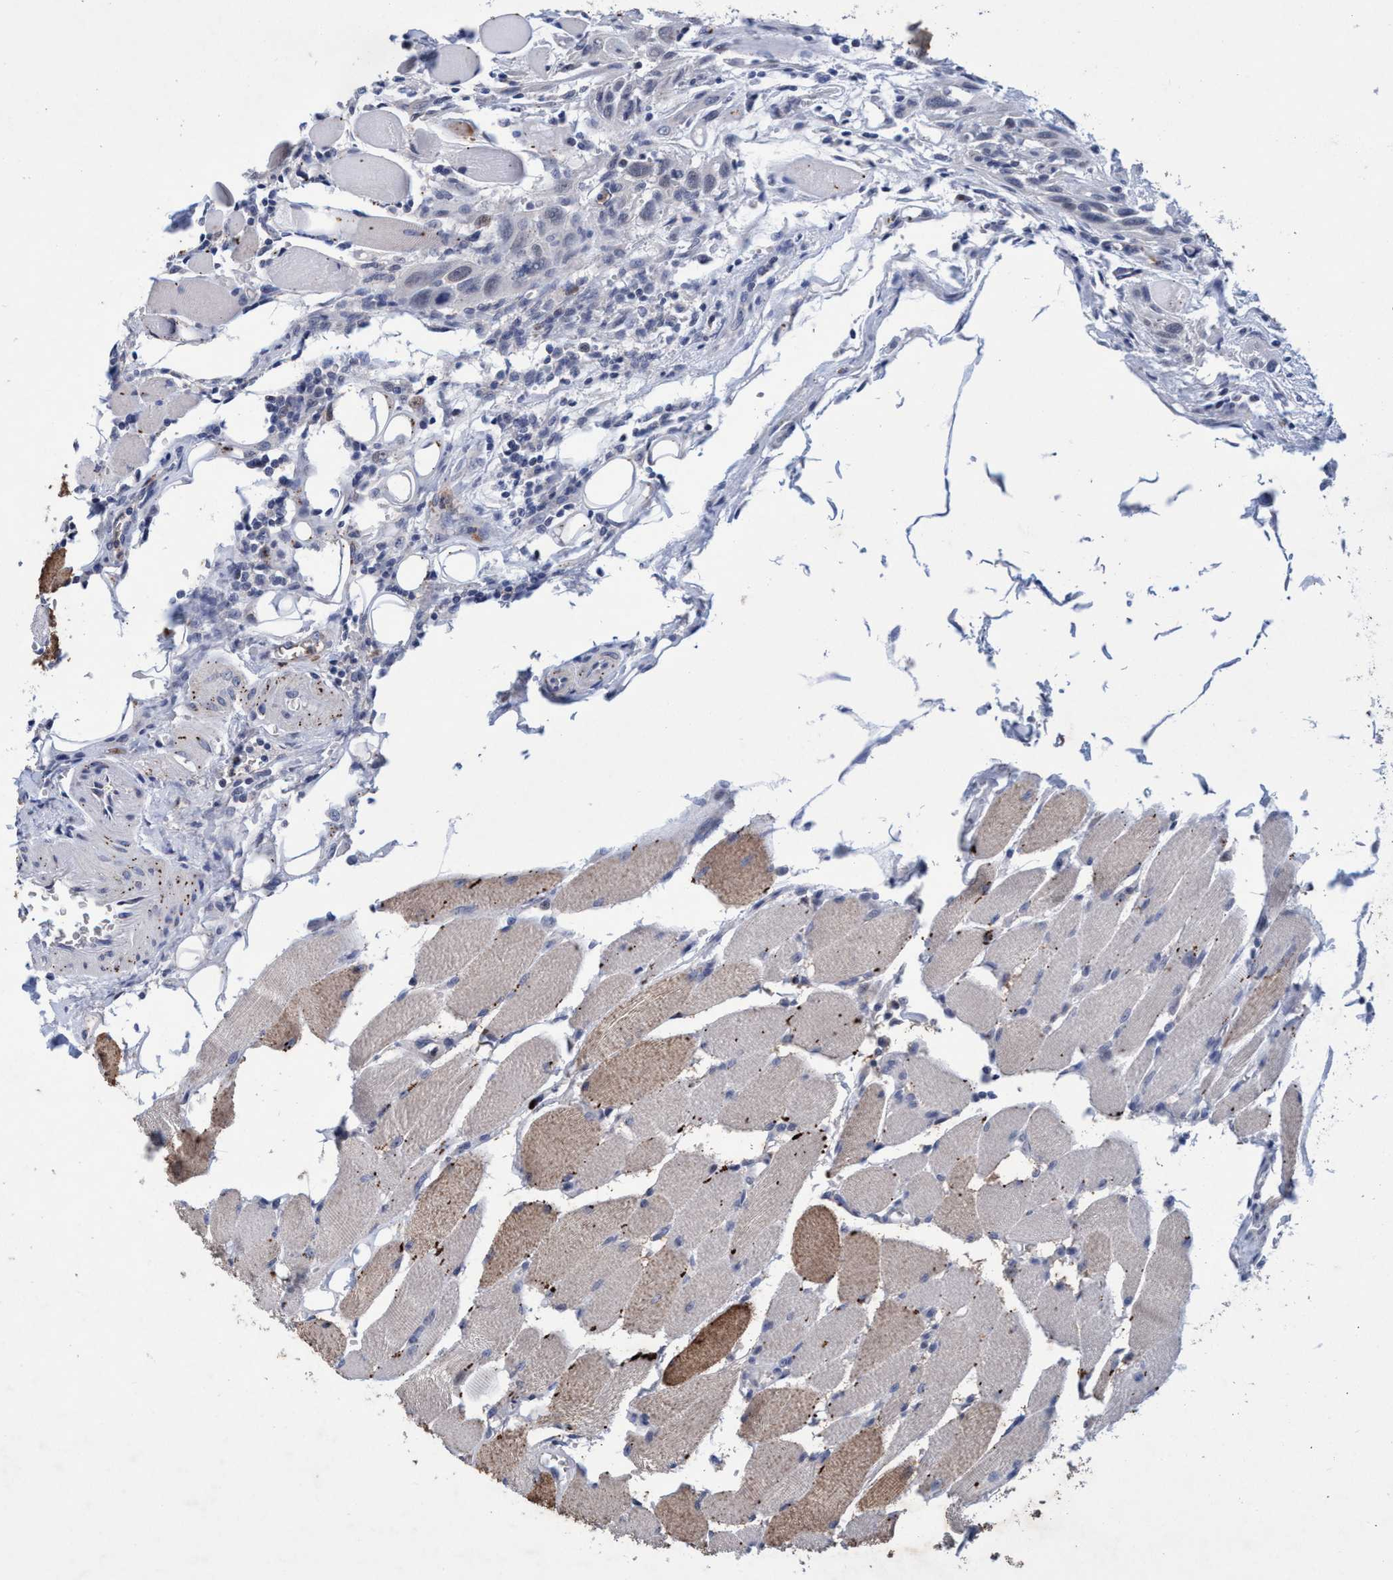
{"staining": {"intensity": "negative", "quantity": "none", "location": "none"}, "tissue": "head and neck cancer", "cell_type": "Tumor cells", "image_type": "cancer", "snomed": [{"axis": "morphology", "description": "Squamous cell carcinoma, NOS"}, {"axis": "topography", "description": "Oral tissue"}, {"axis": "topography", "description": "Head-Neck"}], "caption": "There is no significant positivity in tumor cells of head and neck squamous cell carcinoma.", "gene": "GRB14", "patient": {"sex": "female", "age": 50}}